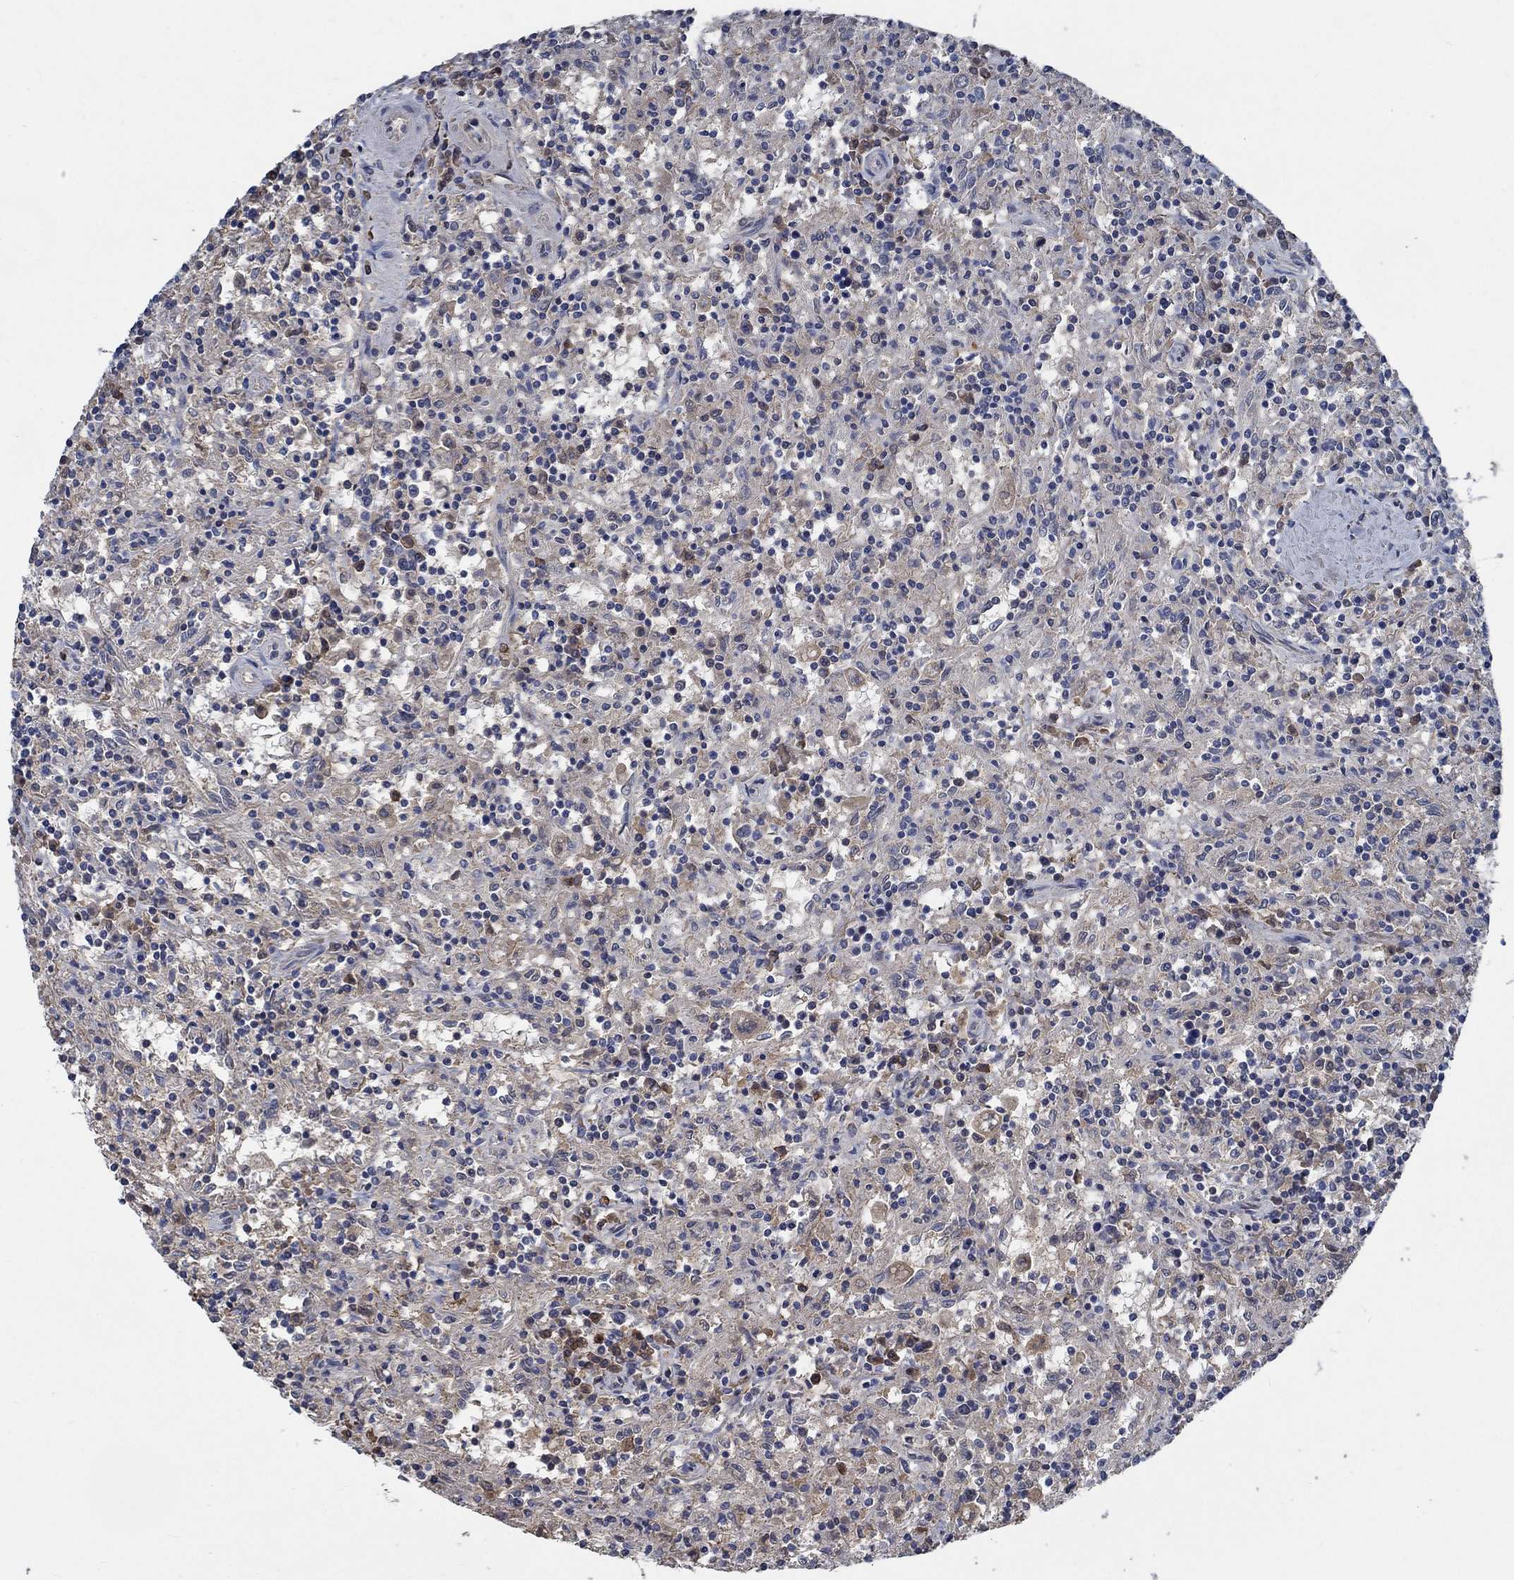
{"staining": {"intensity": "negative", "quantity": "none", "location": "none"}, "tissue": "lymphoma", "cell_type": "Tumor cells", "image_type": "cancer", "snomed": [{"axis": "morphology", "description": "Malignant lymphoma, non-Hodgkin's type, Low grade"}, {"axis": "topography", "description": "Spleen"}], "caption": "A histopathology image of human low-grade malignant lymphoma, non-Hodgkin's type is negative for staining in tumor cells.", "gene": "OBSCN", "patient": {"sex": "male", "age": 62}}